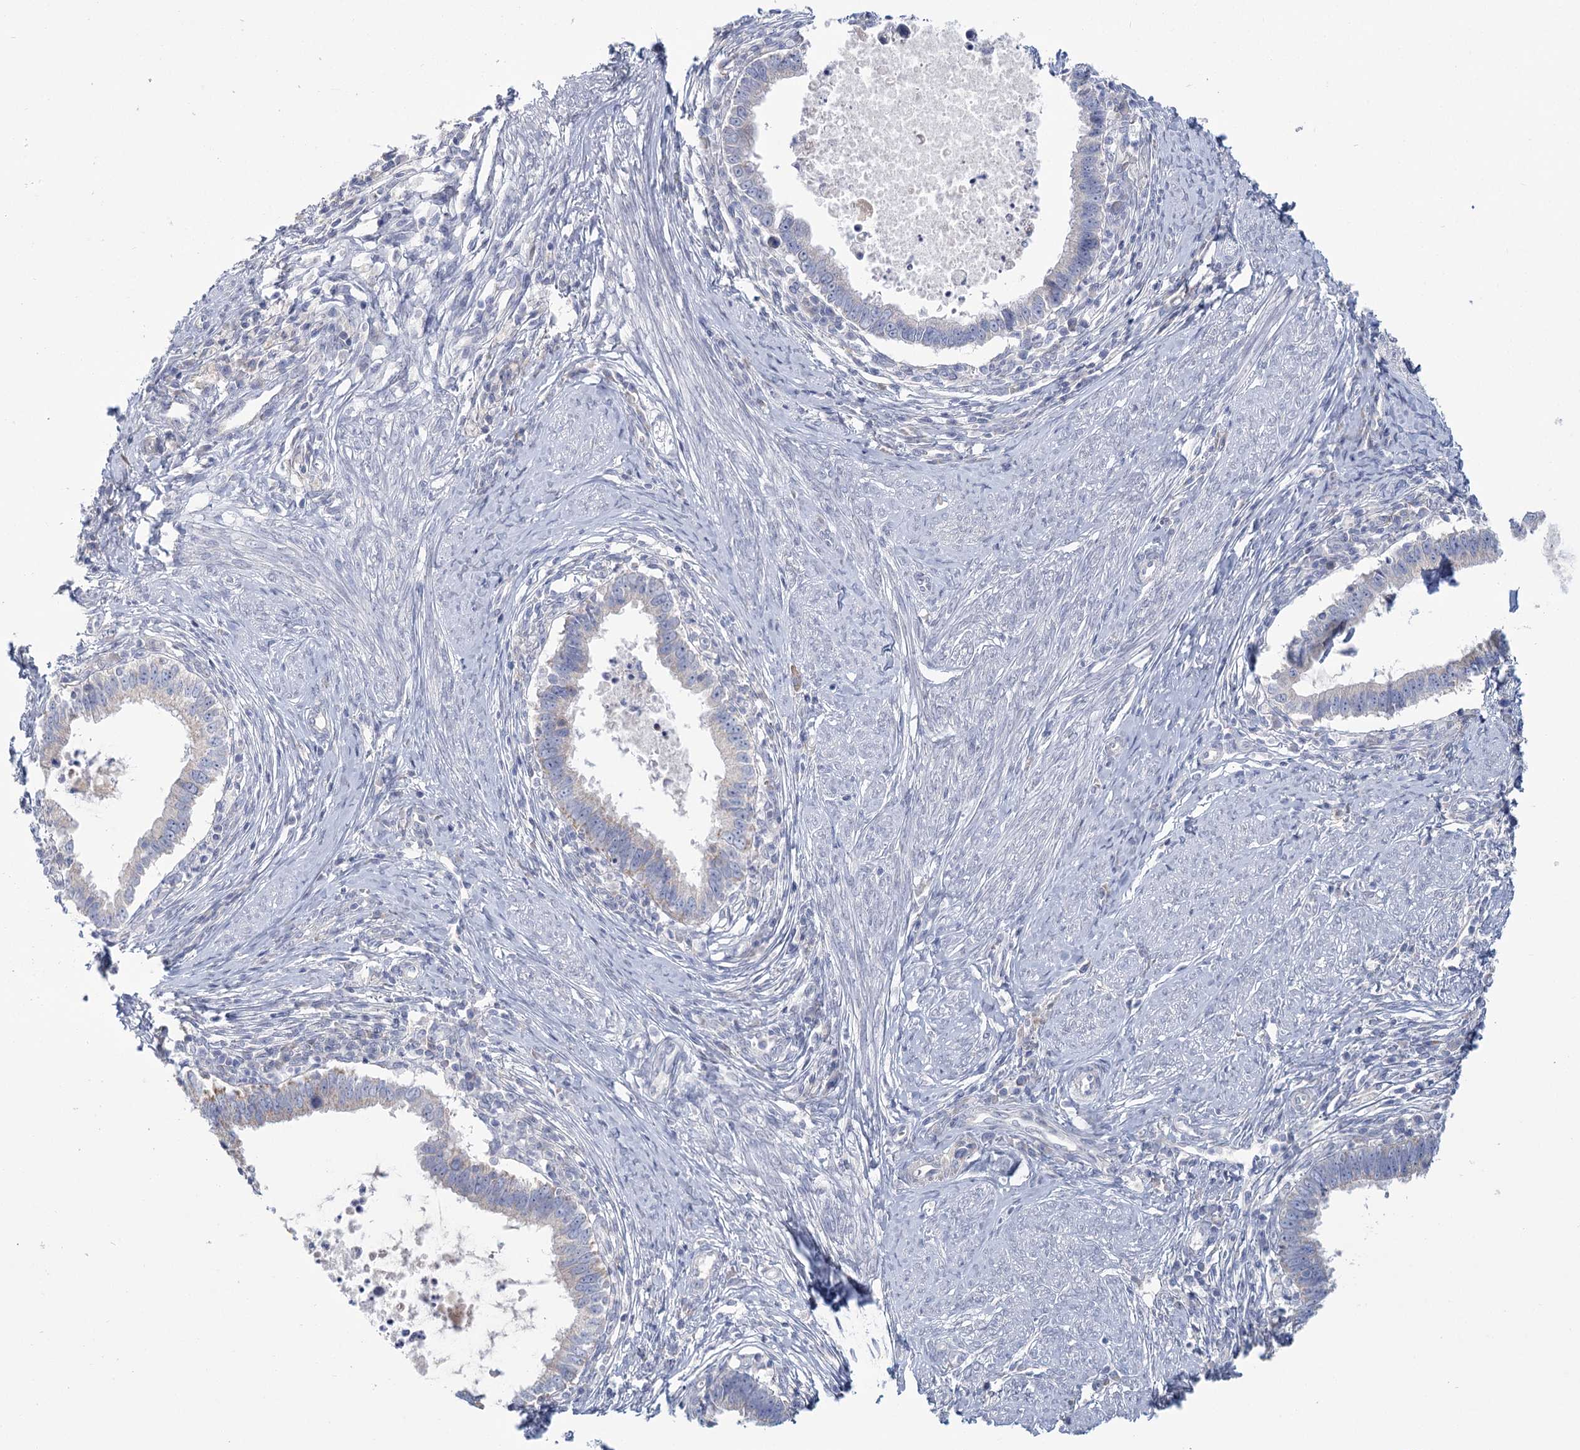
{"staining": {"intensity": "weak", "quantity": "25%-75%", "location": "cytoplasmic/membranous"}, "tissue": "cervical cancer", "cell_type": "Tumor cells", "image_type": "cancer", "snomed": [{"axis": "morphology", "description": "Adenocarcinoma, NOS"}, {"axis": "topography", "description": "Cervix"}], "caption": "There is low levels of weak cytoplasmic/membranous staining in tumor cells of cervical cancer, as demonstrated by immunohistochemical staining (brown color).", "gene": "ARHGAP44", "patient": {"sex": "female", "age": 36}}